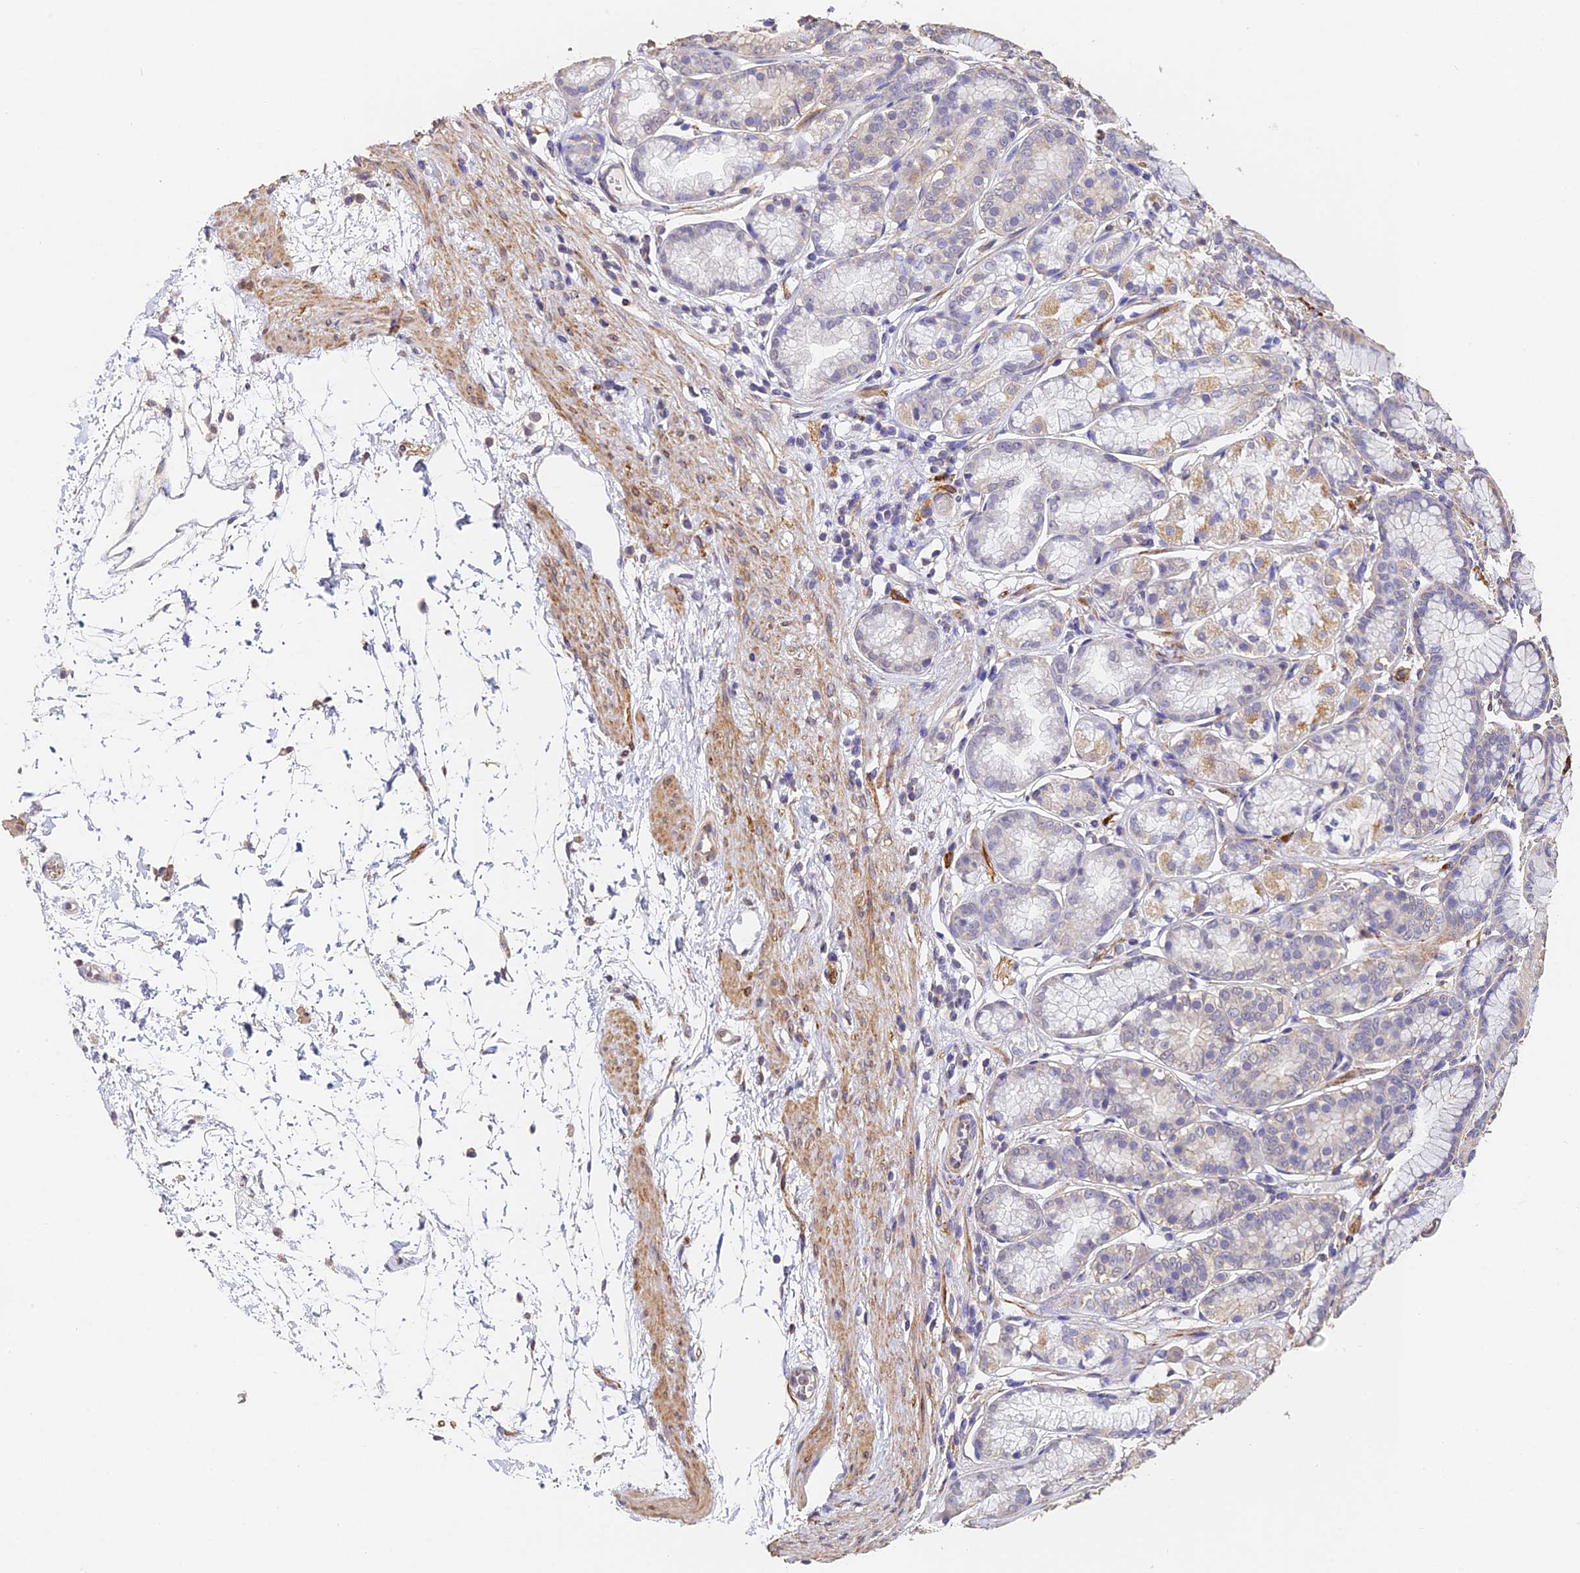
{"staining": {"intensity": "weak", "quantity": "<25%", "location": "cytoplasmic/membranous"}, "tissue": "stomach", "cell_type": "Glandular cells", "image_type": "normal", "snomed": [{"axis": "morphology", "description": "Normal tissue, NOS"}, {"axis": "morphology", "description": "Adenocarcinoma, NOS"}, {"axis": "morphology", "description": "Adenocarcinoma, High grade"}, {"axis": "topography", "description": "Stomach, upper"}, {"axis": "topography", "description": "Stomach"}], "caption": "Human stomach stained for a protein using immunohistochemistry (IHC) exhibits no staining in glandular cells.", "gene": "SLC11A1", "patient": {"sex": "female", "age": 65}}